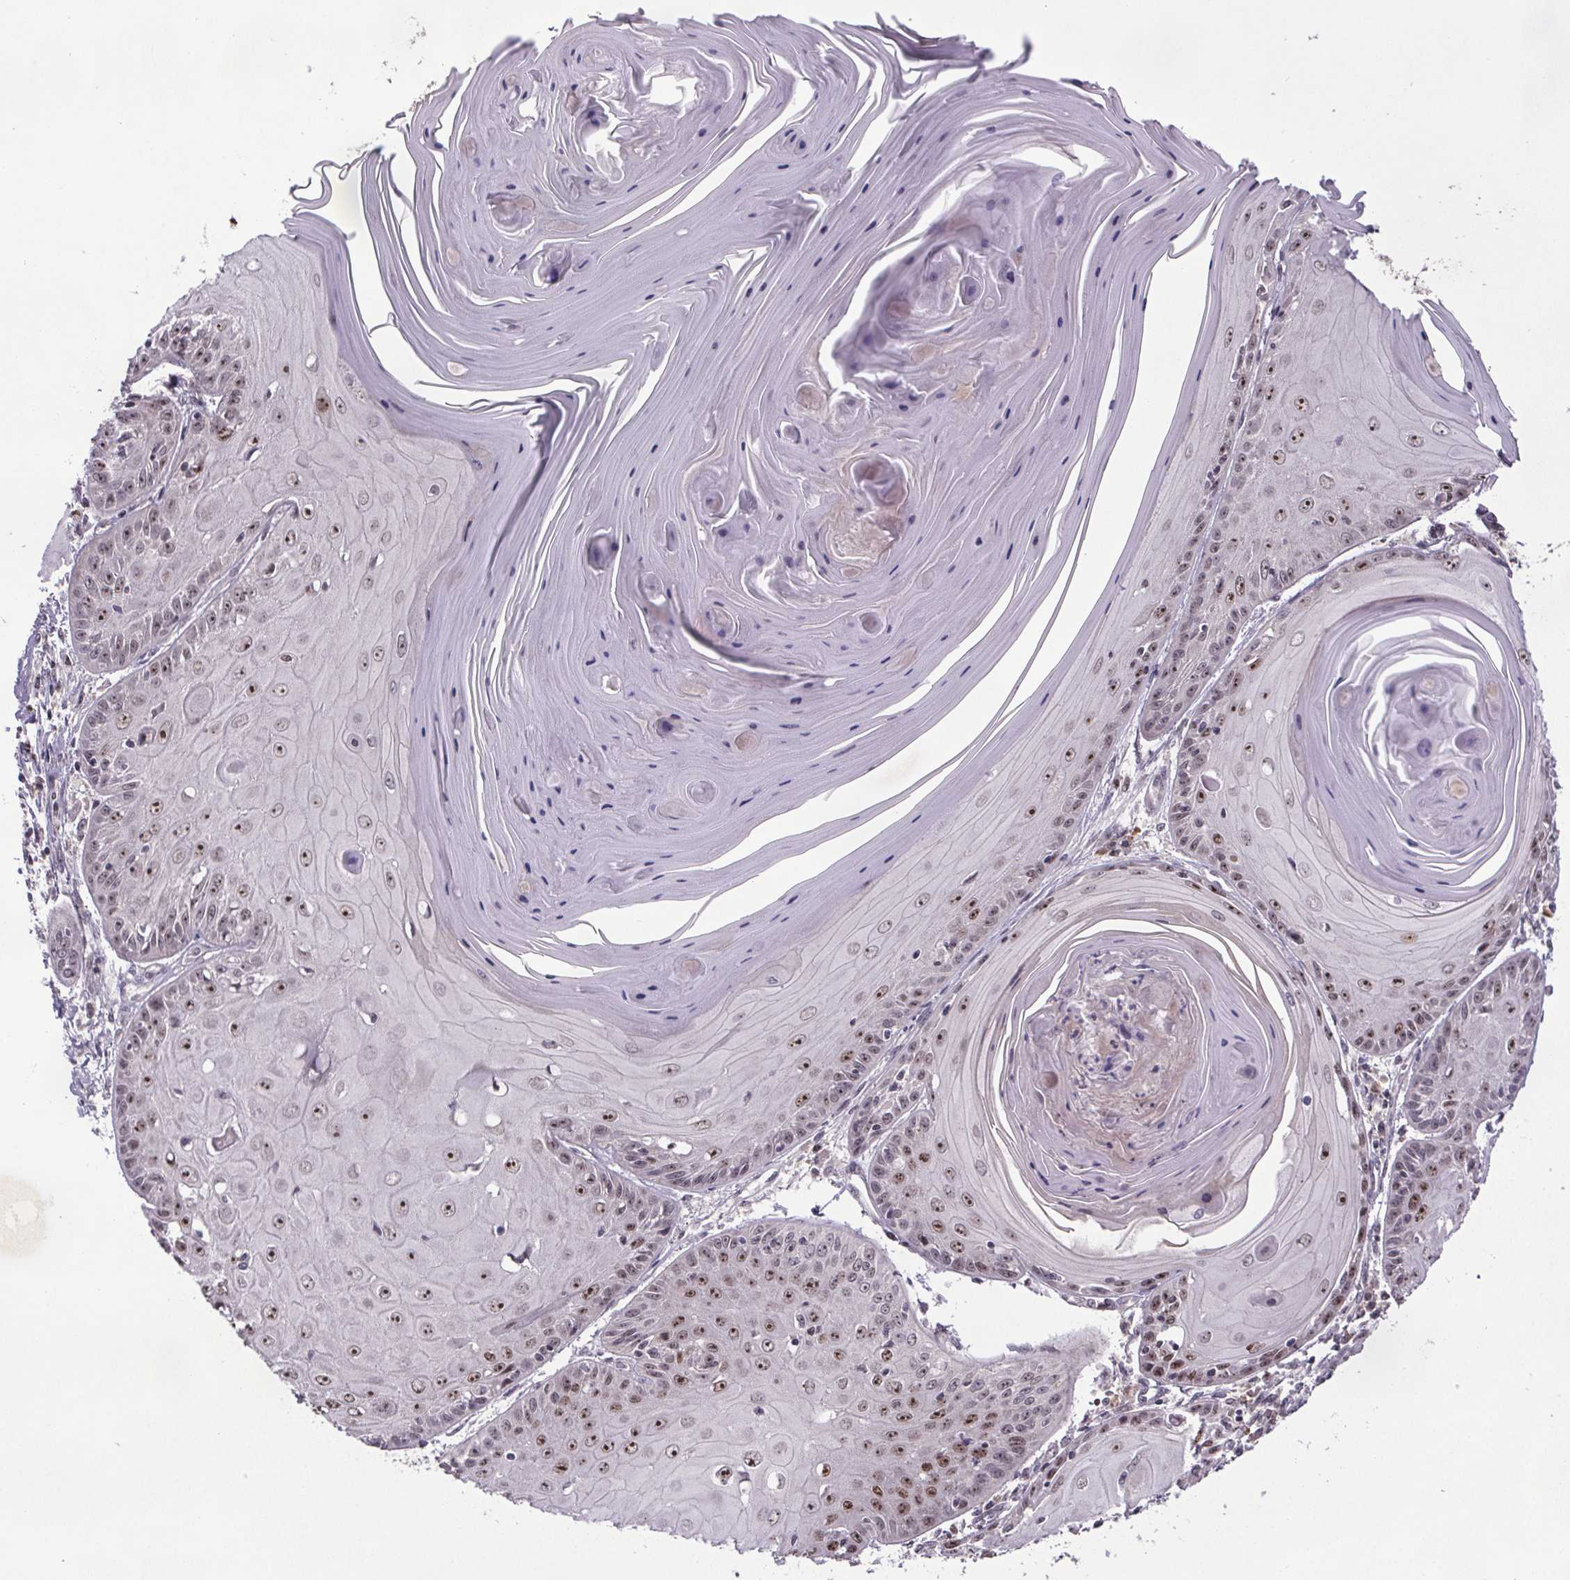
{"staining": {"intensity": "strong", "quantity": "25%-75%", "location": "nuclear"}, "tissue": "skin cancer", "cell_type": "Tumor cells", "image_type": "cancer", "snomed": [{"axis": "morphology", "description": "Squamous cell carcinoma, NOS"}, {"axis": "topography", "description": "Skin"}, {"axis": "topography", "description": "Vulva"}], "caption": "Skin cancer (squamous cell carcinoma) was stained to show a protein in brown. There is high levels of strong nuclear expression in about 25%-75% of tumor cells. Nuclei are stained in blue.", "gene": "ATMIN", "patient": {"sex": "female", "age": 85}}